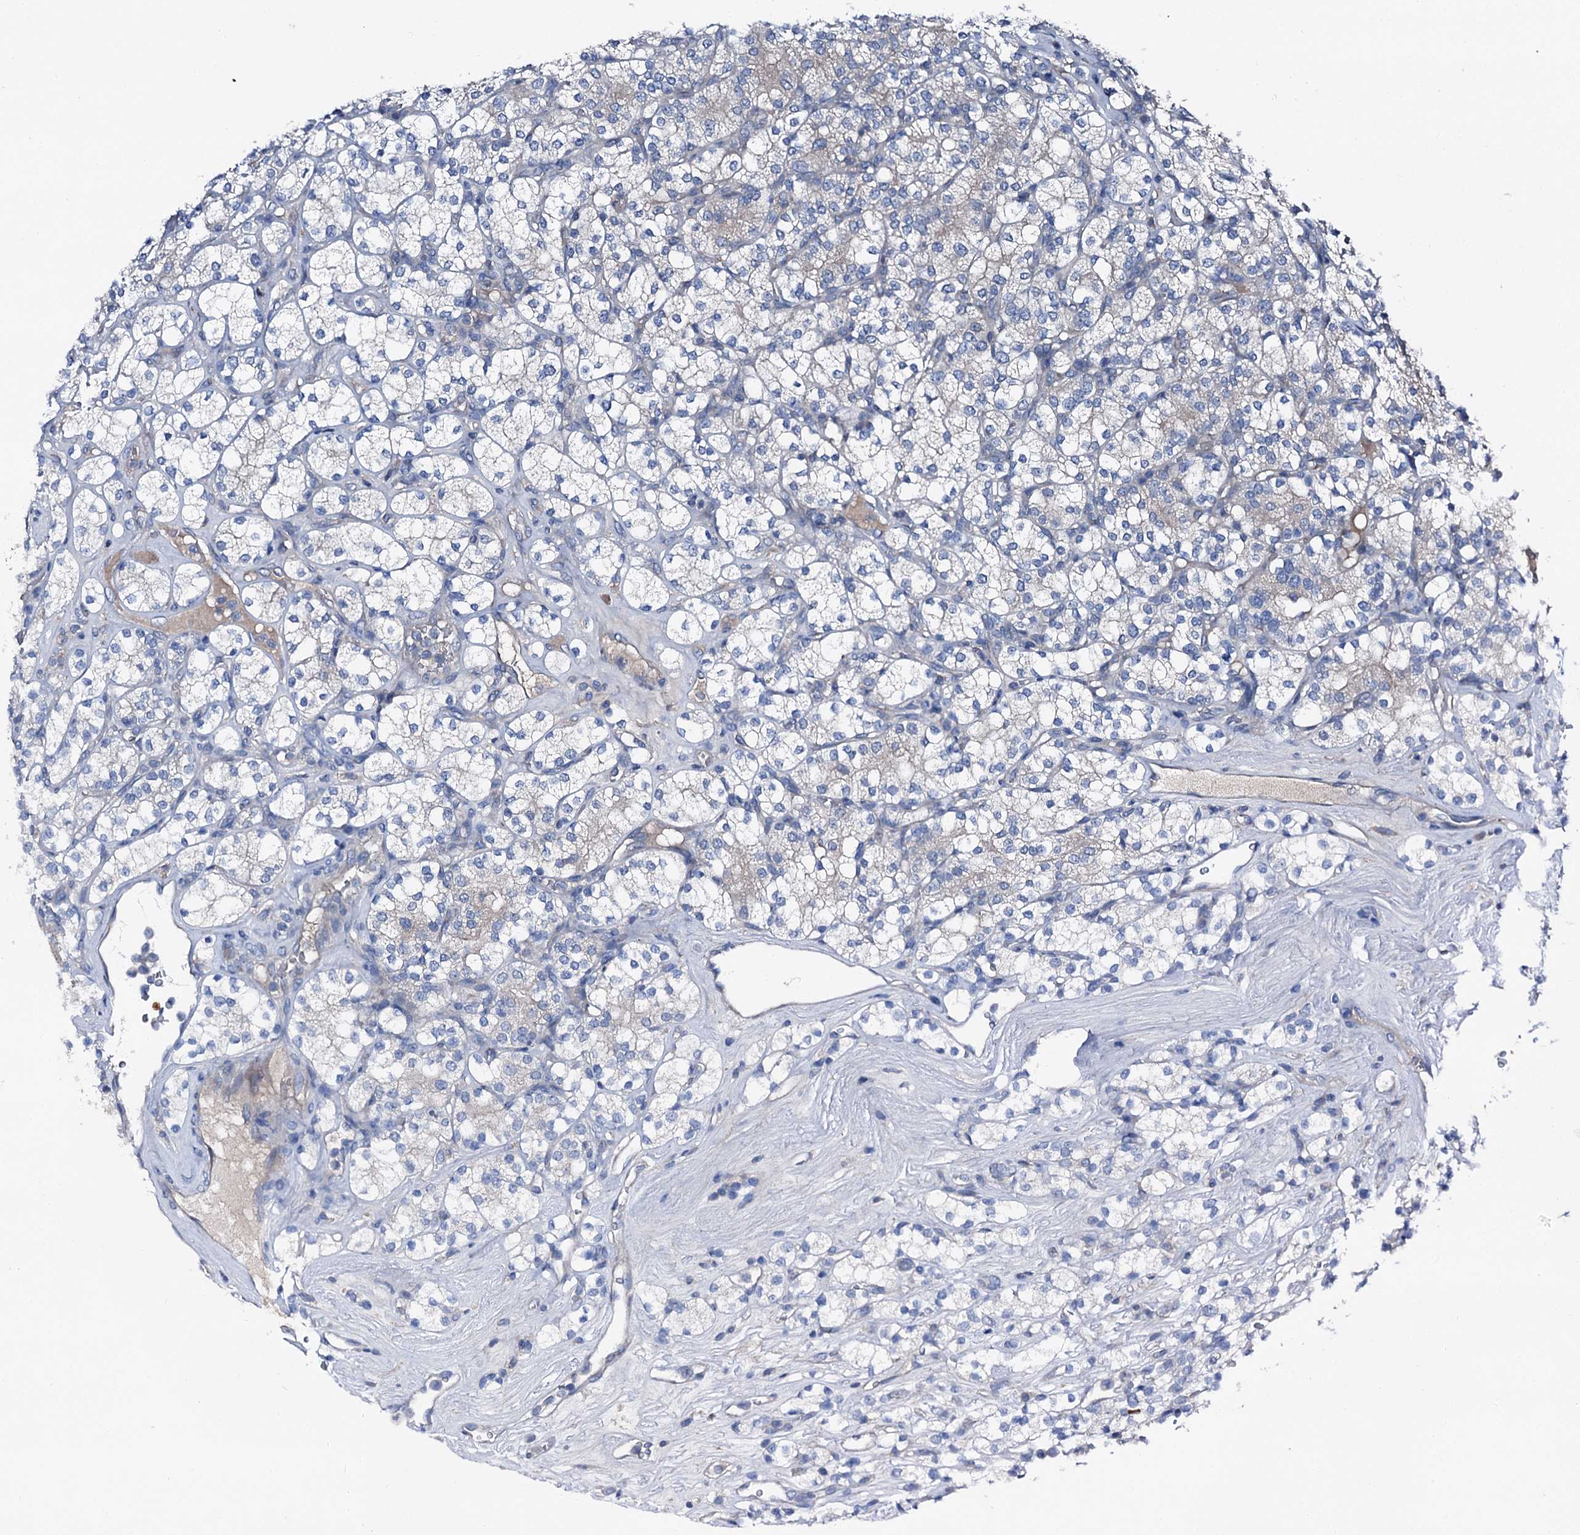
{"staining": {"intensity": "negative", "quantity": "none", "location": "none"}, "tissue": "renal cancer", "cell_type": "Tumor cells", "image_type": "cancer", "snomed": [{"axis": "morphology", "description": "Adenocarcinoma, NOS"}, {"axis": "topography", "description": "Kidney"}], "caption": "High power microscopy micrograph of an immunohistochemistry (IHC) image of renal cancer, revealing no significant positivity in tumor cells.", "gene": "SLC22A25", "patient": {"sex": "male", "age": 77}}